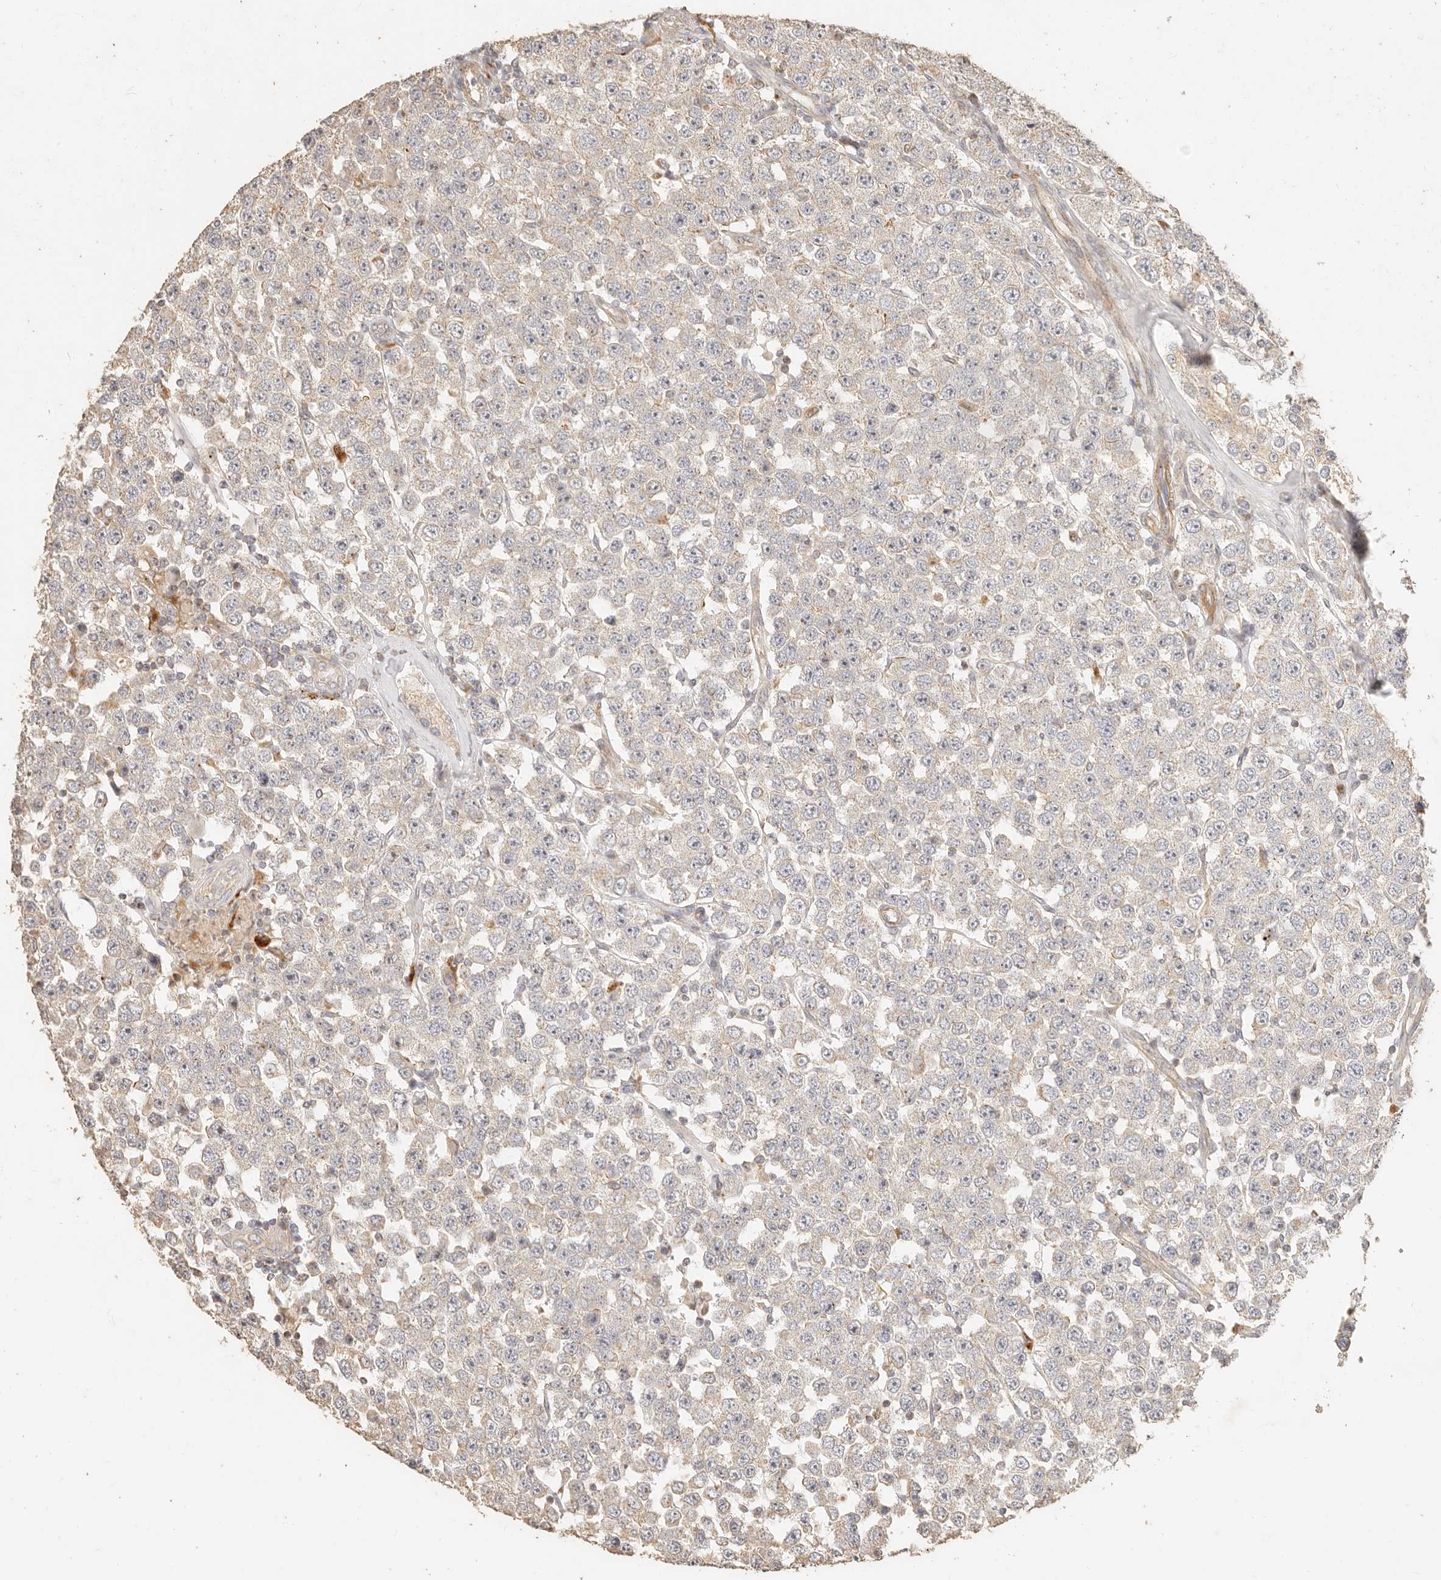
{"staining": {"intensity": "negative", "quantity": "none", "location": "none"}, "tissue": "testis cancer", "cell_type": "Tumor cells", "image_type": "cancer", "snomed": [{"axis": "morphology", "description": "Seminoma, NOS"}, {"axis": "topography", "description": "Testis"}], "caption": "This image is of testis cancer stained with immunohistochemistry to label a protein in brown with the nuclei are counter-stained blue. There is no positivity in tumor cells.", "gene": "PTPN22", "patient": {"sex": "male", "age": 28}}